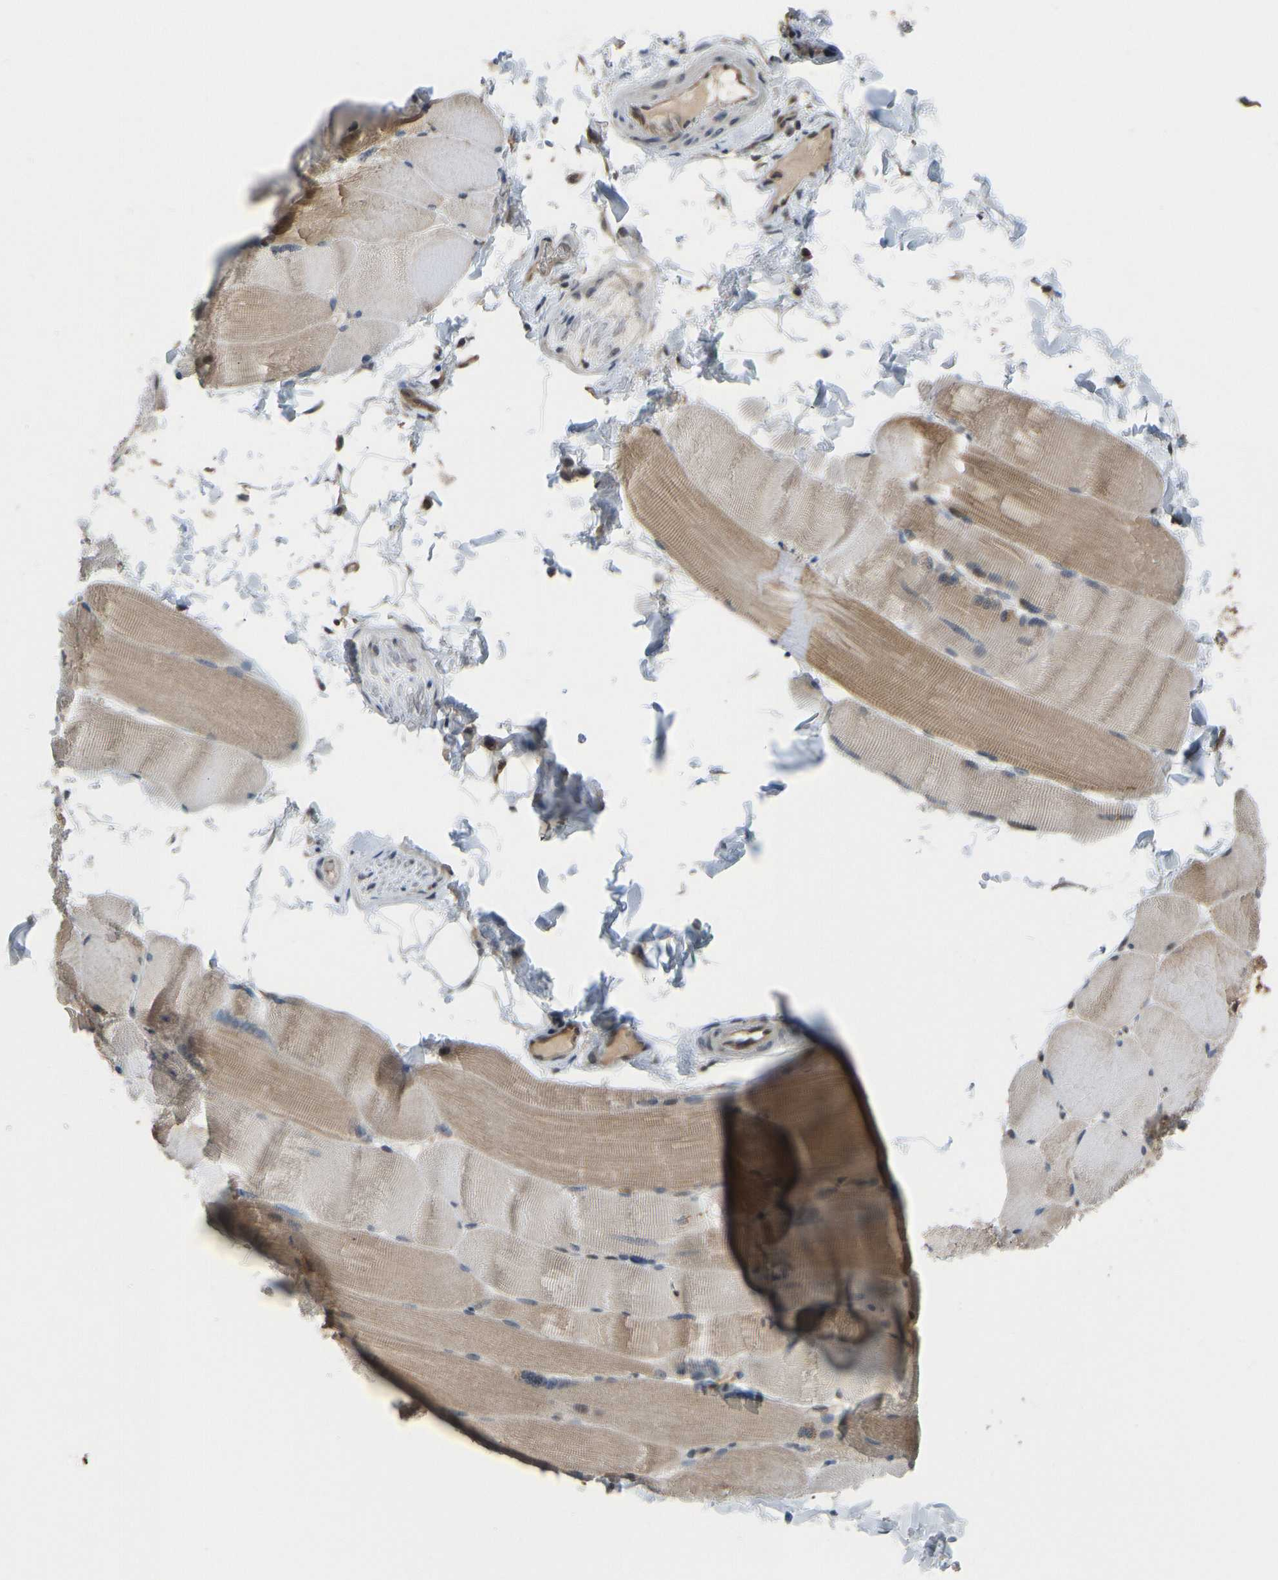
{"staining": {"intensity": "moderate", "quantity": "25%-75%", "location": "cytoplasmic/membranous"}, "tissue": "skeletal muscle", "cell_type": "Myocytes", "image_type": "normal", "snomed": [{"axis": "morphology", "description": "Normal tissue, NOS"}, {"axis": "topography", "description": "Skin"}, {"axis": "topography", "description": "Skeletal muscle"}], "caption": "This photomicrograph shows immunohistochemistry (IHC) staining of benign human skeletal muscle, with medium moderate cytoplasmic/membranous staining in approximately 25%-75% of myocytes.", "gene": "CCT8", "patient": {"sex": "male", "age": 83}}